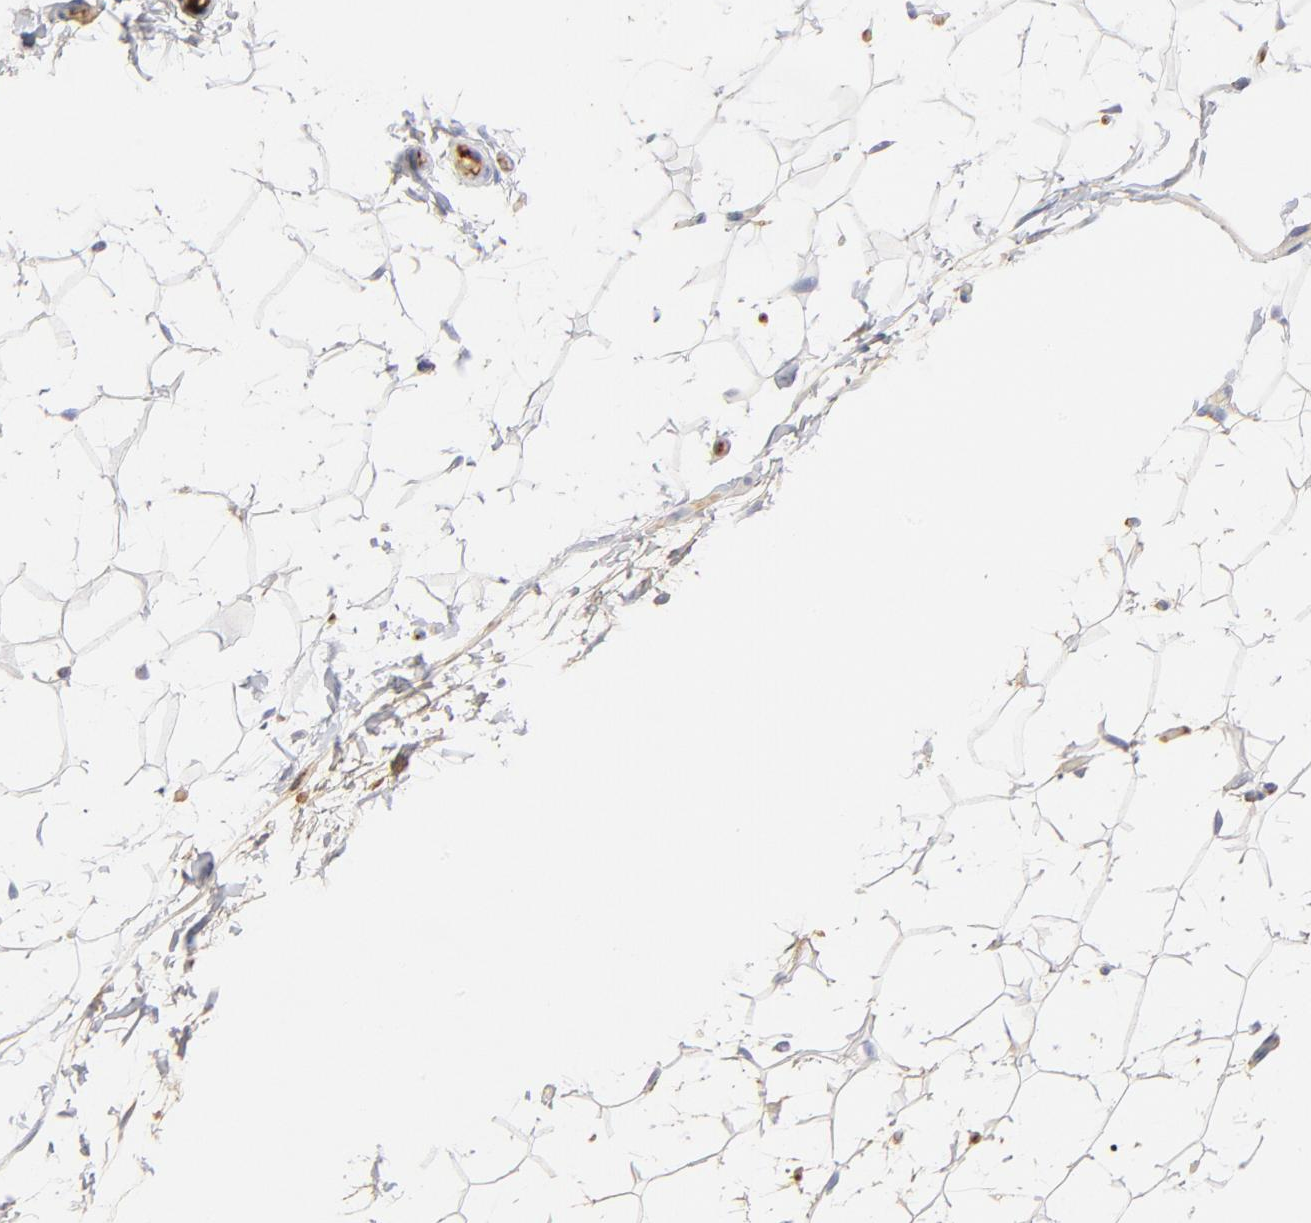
{"staining": {"intensity": "strong", "quantity": ">75%", "location": "cytoplasmic/membranous"}, "tissue": "adipose tissue", "cell_type": "Adipocytes", "image_type": "normal", "snomed": [{"axis": "morphology", "description": "Normal tissue, NOS"}, {"axis": "topography", "description": "Soft tissue"}], "caption": "High-magnification brightfield microscopy of benign adipose tissue stained with DAB (3,3'-diaminobenzidine) (brown) and counterstained with hematoxylin (blue). adipocytes exhibit strong cytoplasmic/membranous staining is seen in approximately>75% of cells.", "gene": "C3", "patient": {"sex": "male", "age": 26}}